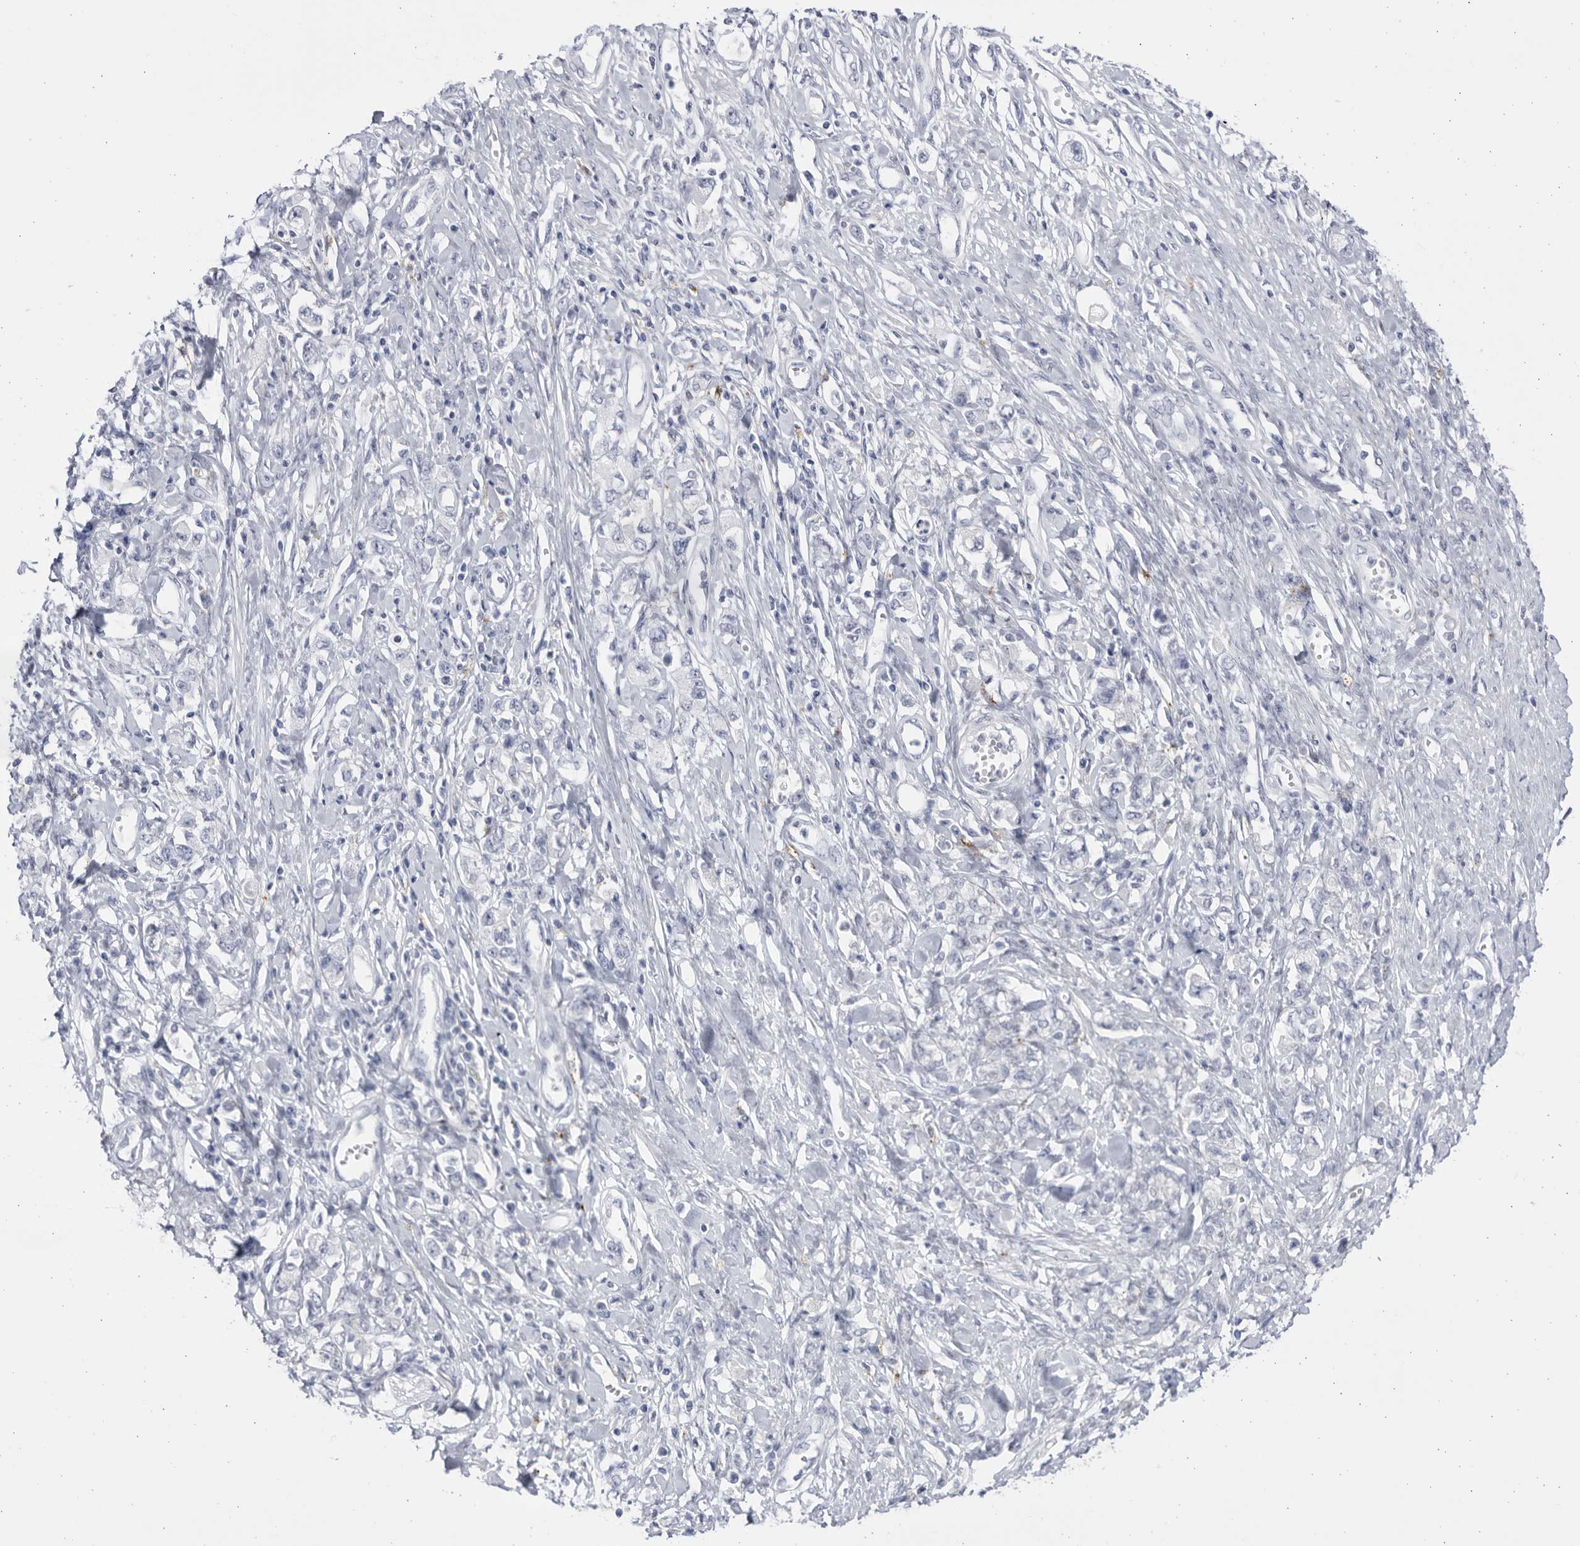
{"staining": {"intensity": "negative", "quantity": "none", "location": "none"}, "tissue": "stomach cancer", "cell_type": "Tumor cells", "image_type": "cancer", "snomed": [{"axis": "morphology", "description": "Adenocarcinoma, NOS"}, {"axis": "topography", "description": "Stomach"}], "caption": "Tumor cells show no significant protein positivity in stomach cancer. The staining is performed using DAB (3,3'-diaminobenzidine) brown chromogen with nuclei counter-stained in using hematoxylin.", "gene": "CCDC181", "patient": {"sex": "female", "age": 76}}